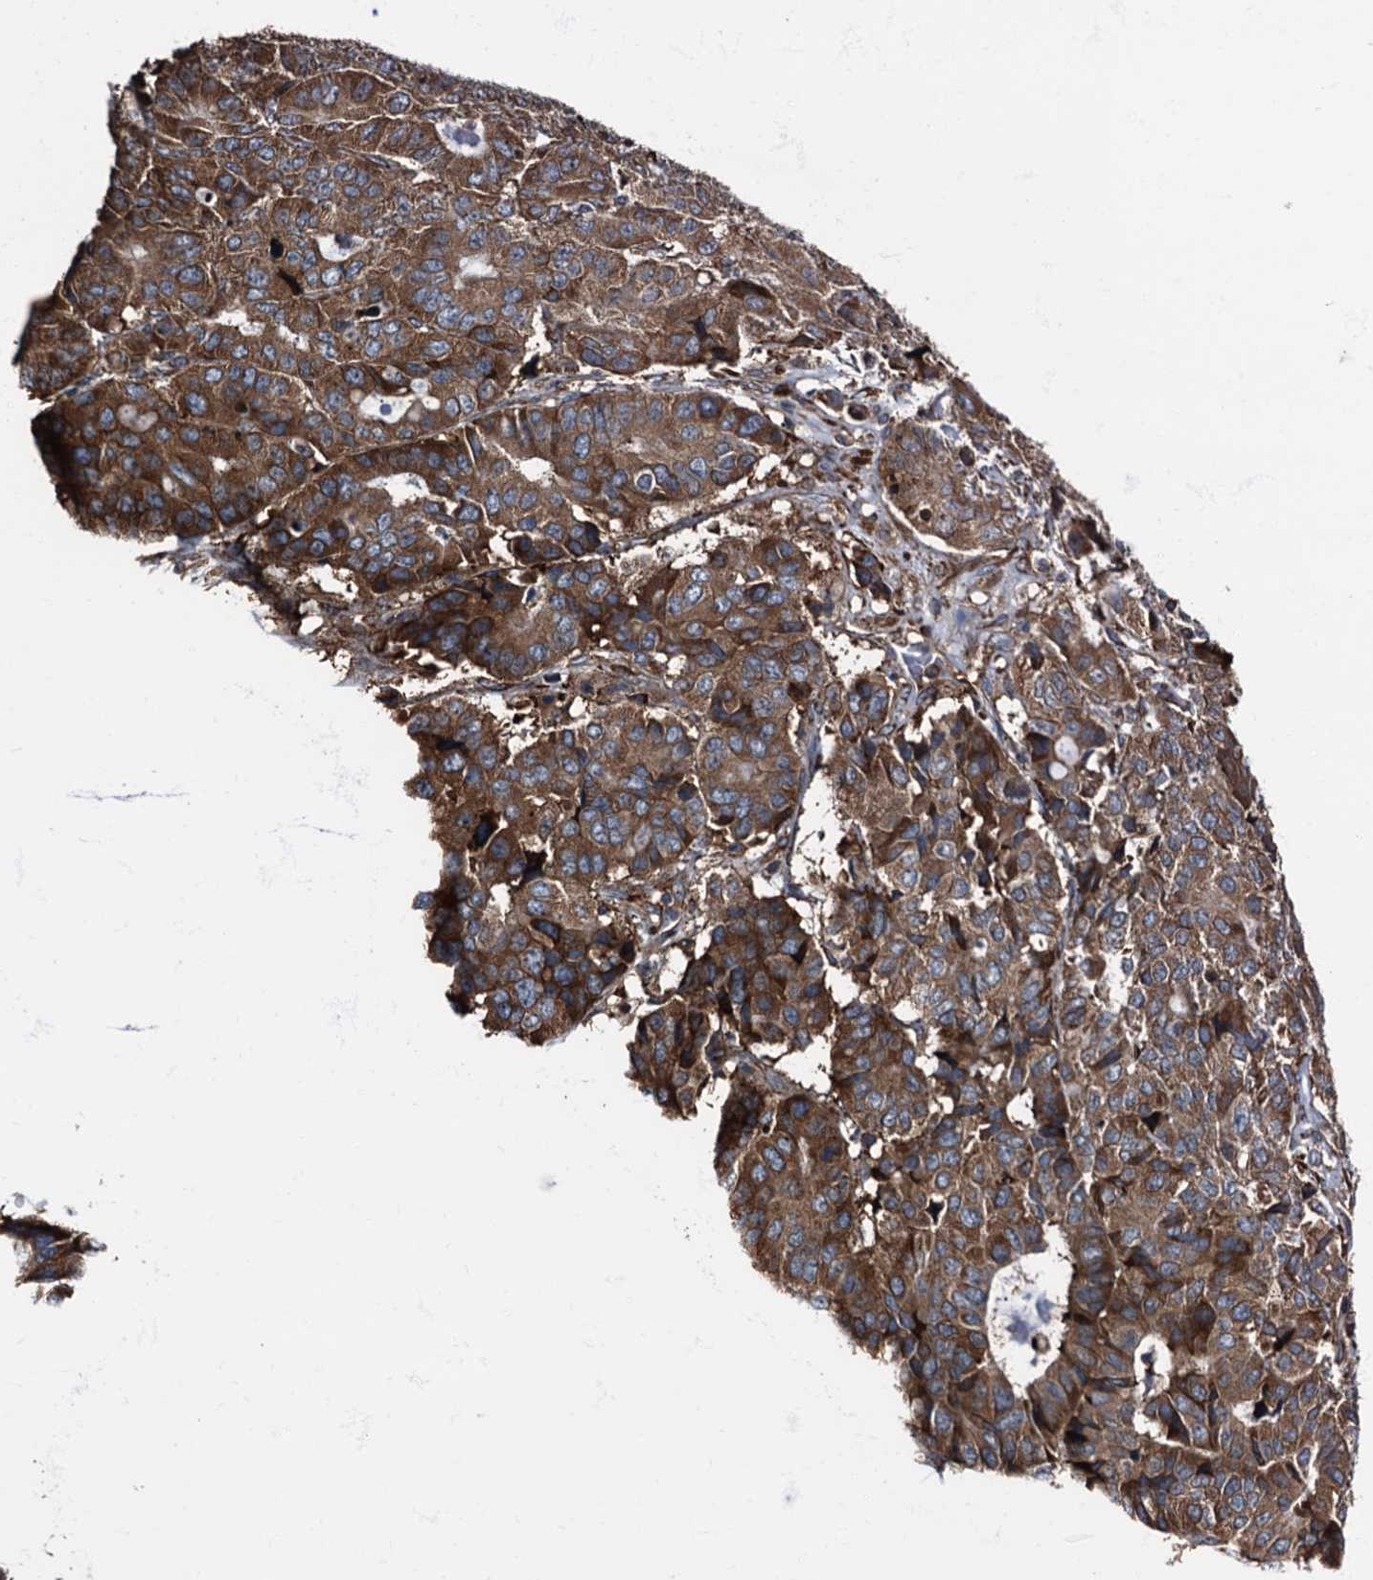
{"staining": {"intensity": "strong", "quantity": ">75%", "location": "cytoplasmic/membranous"}, "tissue": "pancreatic cancer", "cell_type": "Tumor cells", "image_type": "cancer", "snomed": [{"axis": "morphology", "description": "Adenocarcinoma, NOS"}, {"axis": "topography", "description": "Pancreas"}], "caption": "DAB immunohistochemical staining of human pancreatic cancer displays strong cytoplasmic/membranous protein expression in approximately >75% of tumor cells. The staining was performed using DAB, with brown indicating positive protein expression. Nuclei are stained blue with hematoxylin.", "gene": "ATP2C1", "patient": {"sex": "male", "age": 50}}